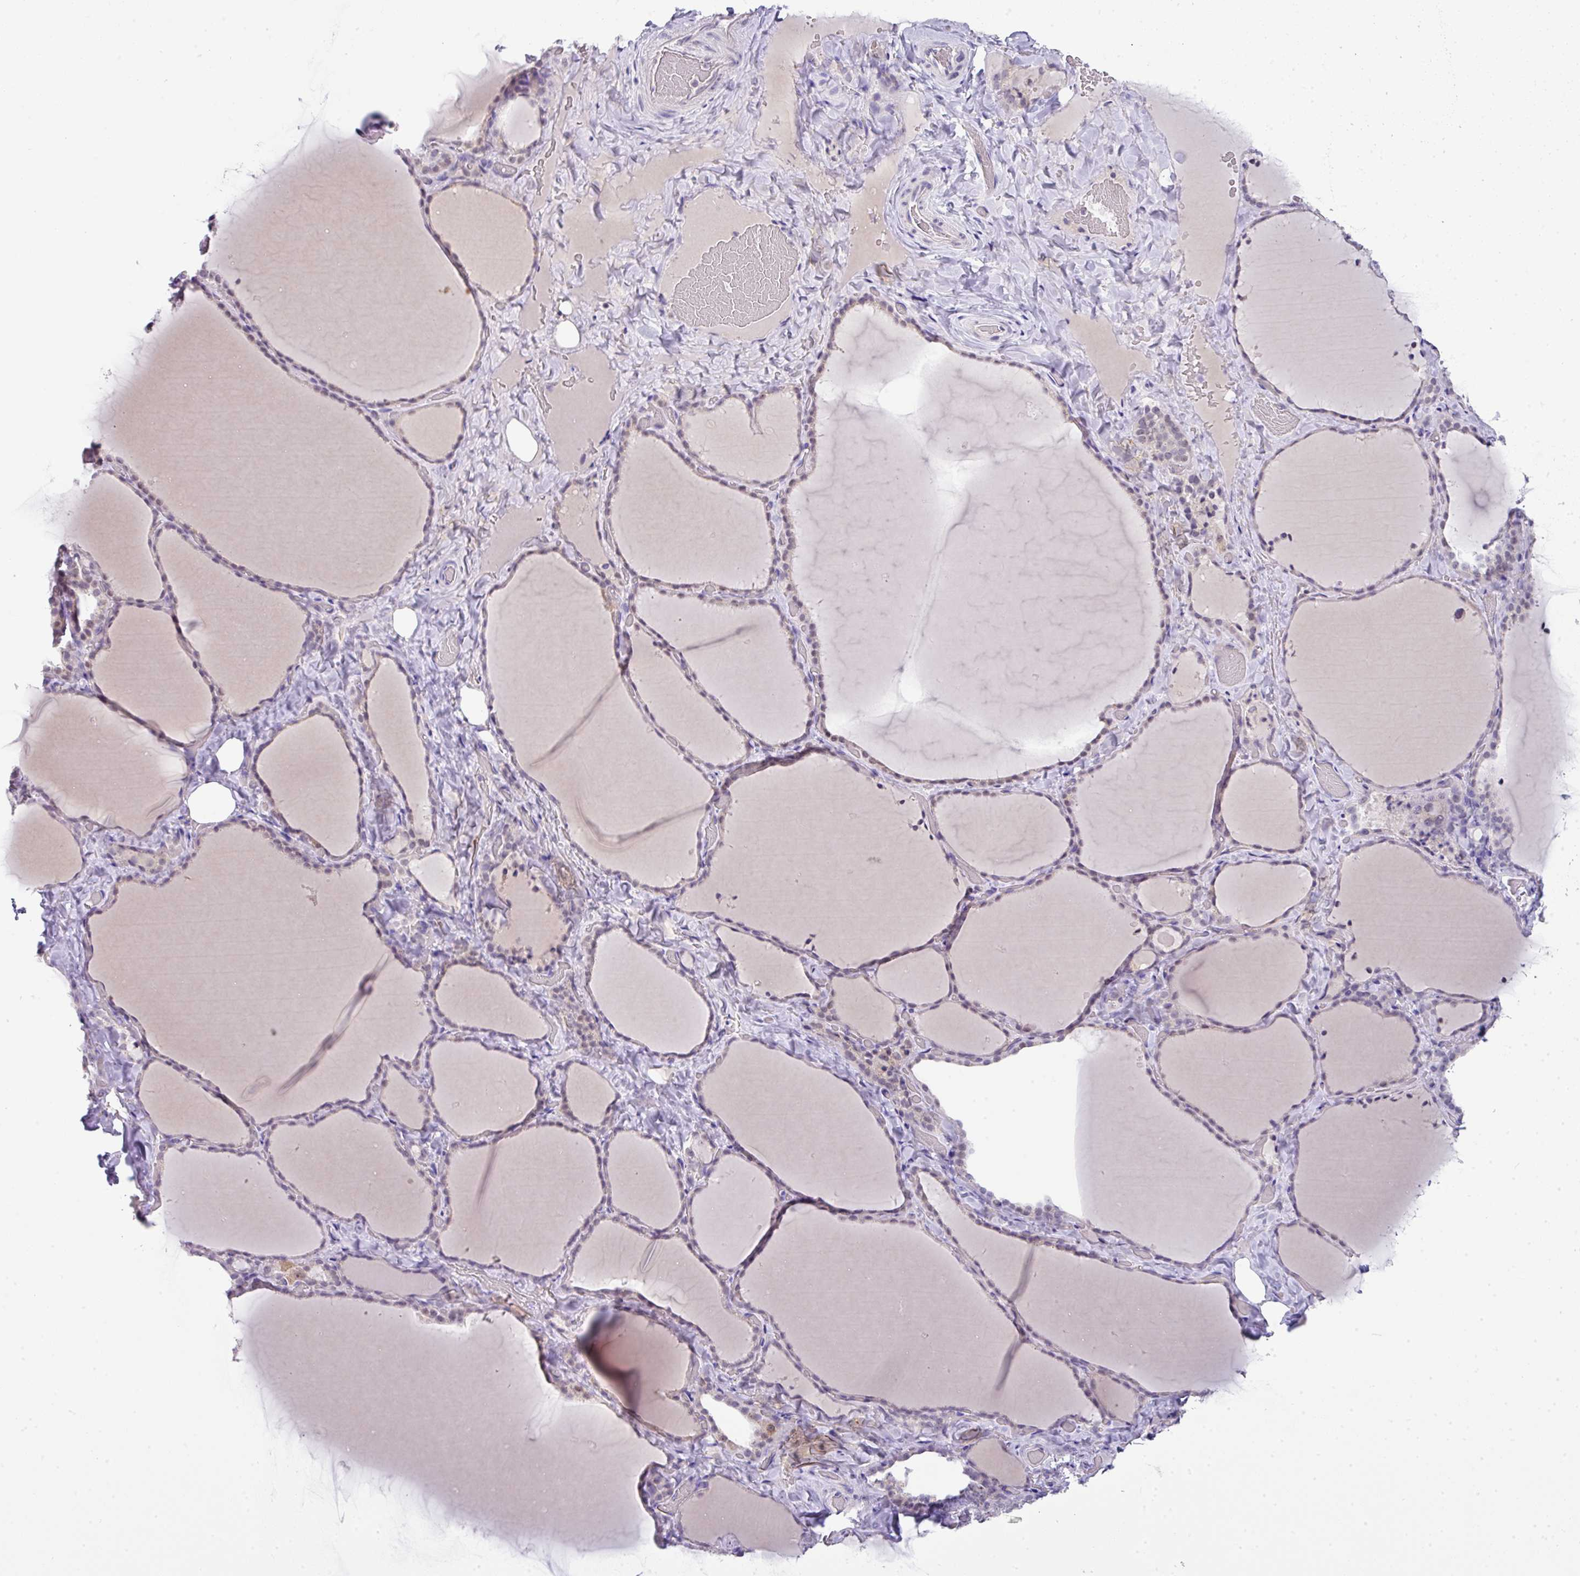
{"staining": {"intensity": "weak", "quantity": "25%-75%", "location": "nuclear"}, "tissue": "thyroid gland", "cell_type": "Glandular cells", "image_type": "normal", "snomed": [{"axis": "morphology", "description": "Normal tissue, NOS"}, {"axis": "topography", "description": "Thyroid gland"}], "caption": "Weak nuclear expression for a protein is present in about 25%-75% of glandular cells of normal thyroid gland using immunohistochemistry (IHC).", "gene": "GCG", "patient": {"sex": "female", "age": 22}}